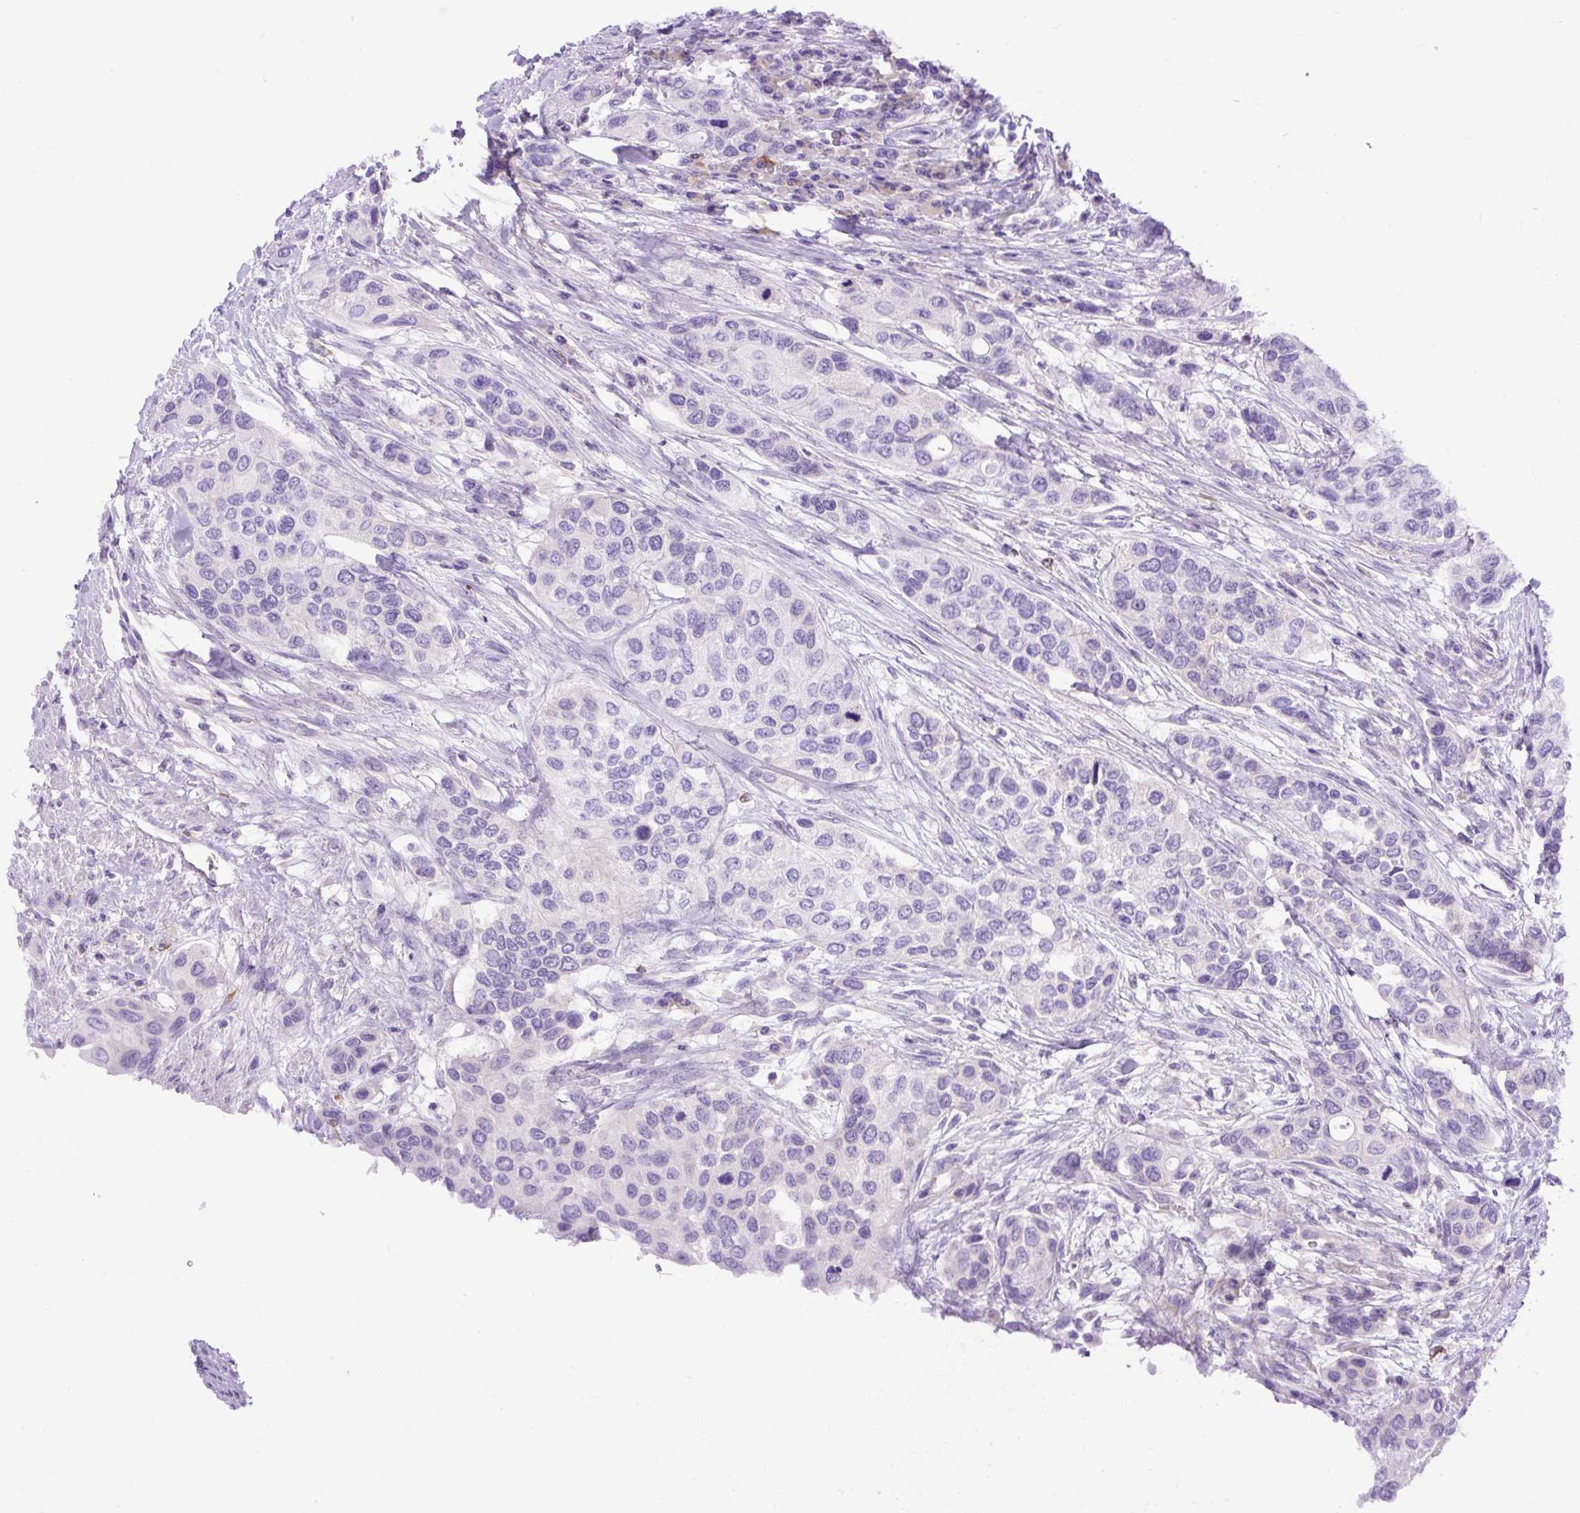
{"staining": {"intensity": "negative", "quantity": "none", "location": "none"}, "tissue": "urothelial cancer", "cell_type": "Tumor cells", "image_type": "cancer", "snomed": [{"axis": "morphology", "description": "Normal tissue, NOS"}, {"axis": "morphology", "description": "Urothelial carcinoma, High grade"}, {"axis": "topography", "description": "Vascular tissue"}, {"axis": "topography", "description": "Urinary bladder"}], "caption": "Immunohistochemistry photomicrograph of high-grade urothelial carcinoma stained for a protein (brown), which demonstrates no positivity in tumor cells.", "gene": "SPTBN5", "patient": {"sex": "female", "age": 56}}